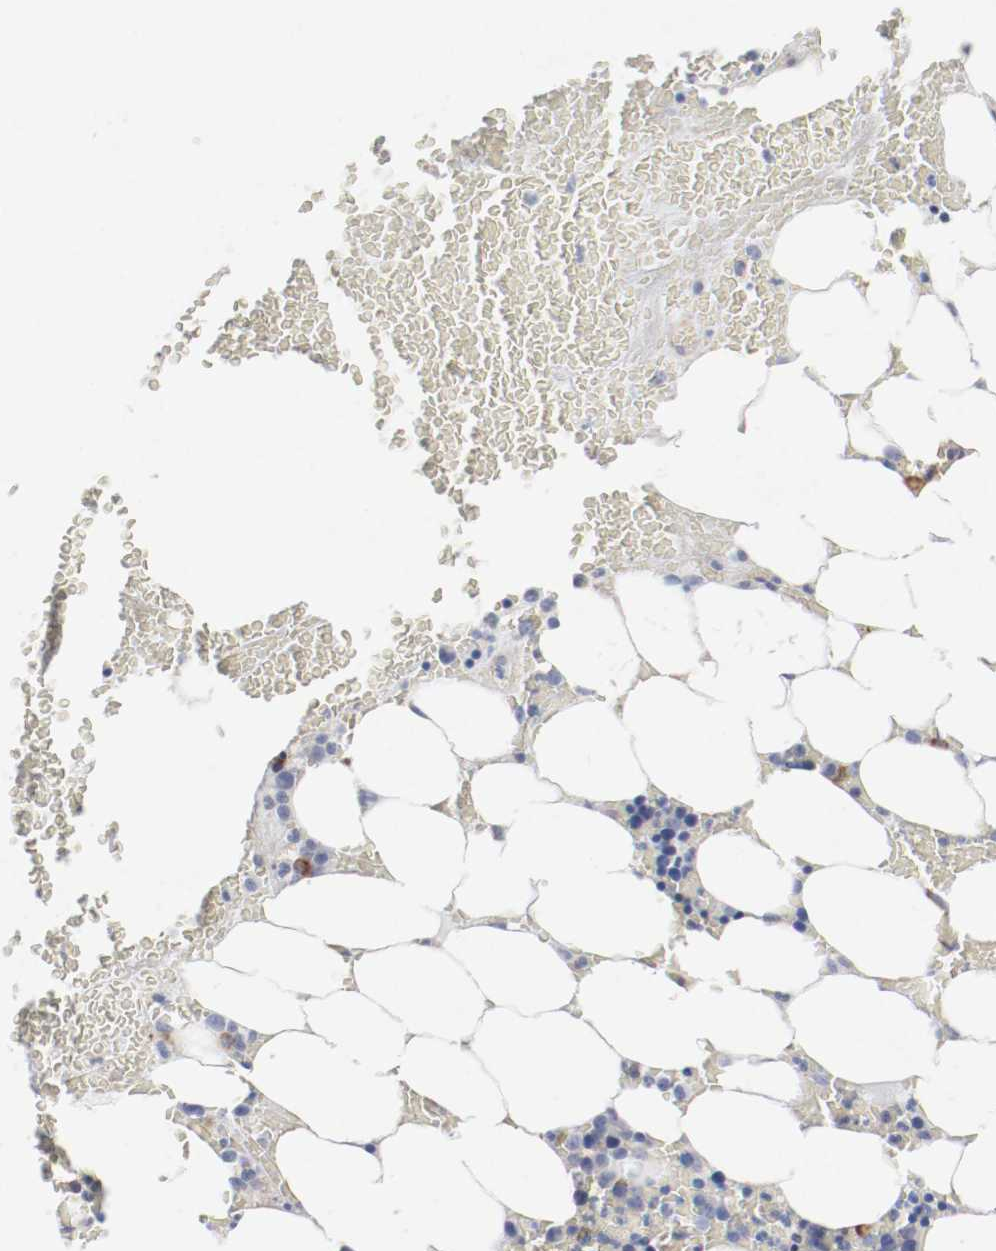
{"staining": {"intensity": "negative", "quantity": "none", "location": "none"}, "tissue": "bone marrow", "cell_type": "Hematopoietic cells", "image_type": "normal", "snomed": [{"axis": "morphology", "description": "Normal tissue, NOS"}, {"axis": "topography", "description": "Bone marrow"}], "caption": "Immunohistochemical staining of normal bone marrow demonstrates no significant positivity in hematopoietic cells. Brightfield microscopy of IHC stained with DAB (3,3'-diaminobenzidine) (brown) and hematoxylin (blue), captured at high magnification.", "gene": "GIT1", "patient": {"sex": "female", "age": 73}}